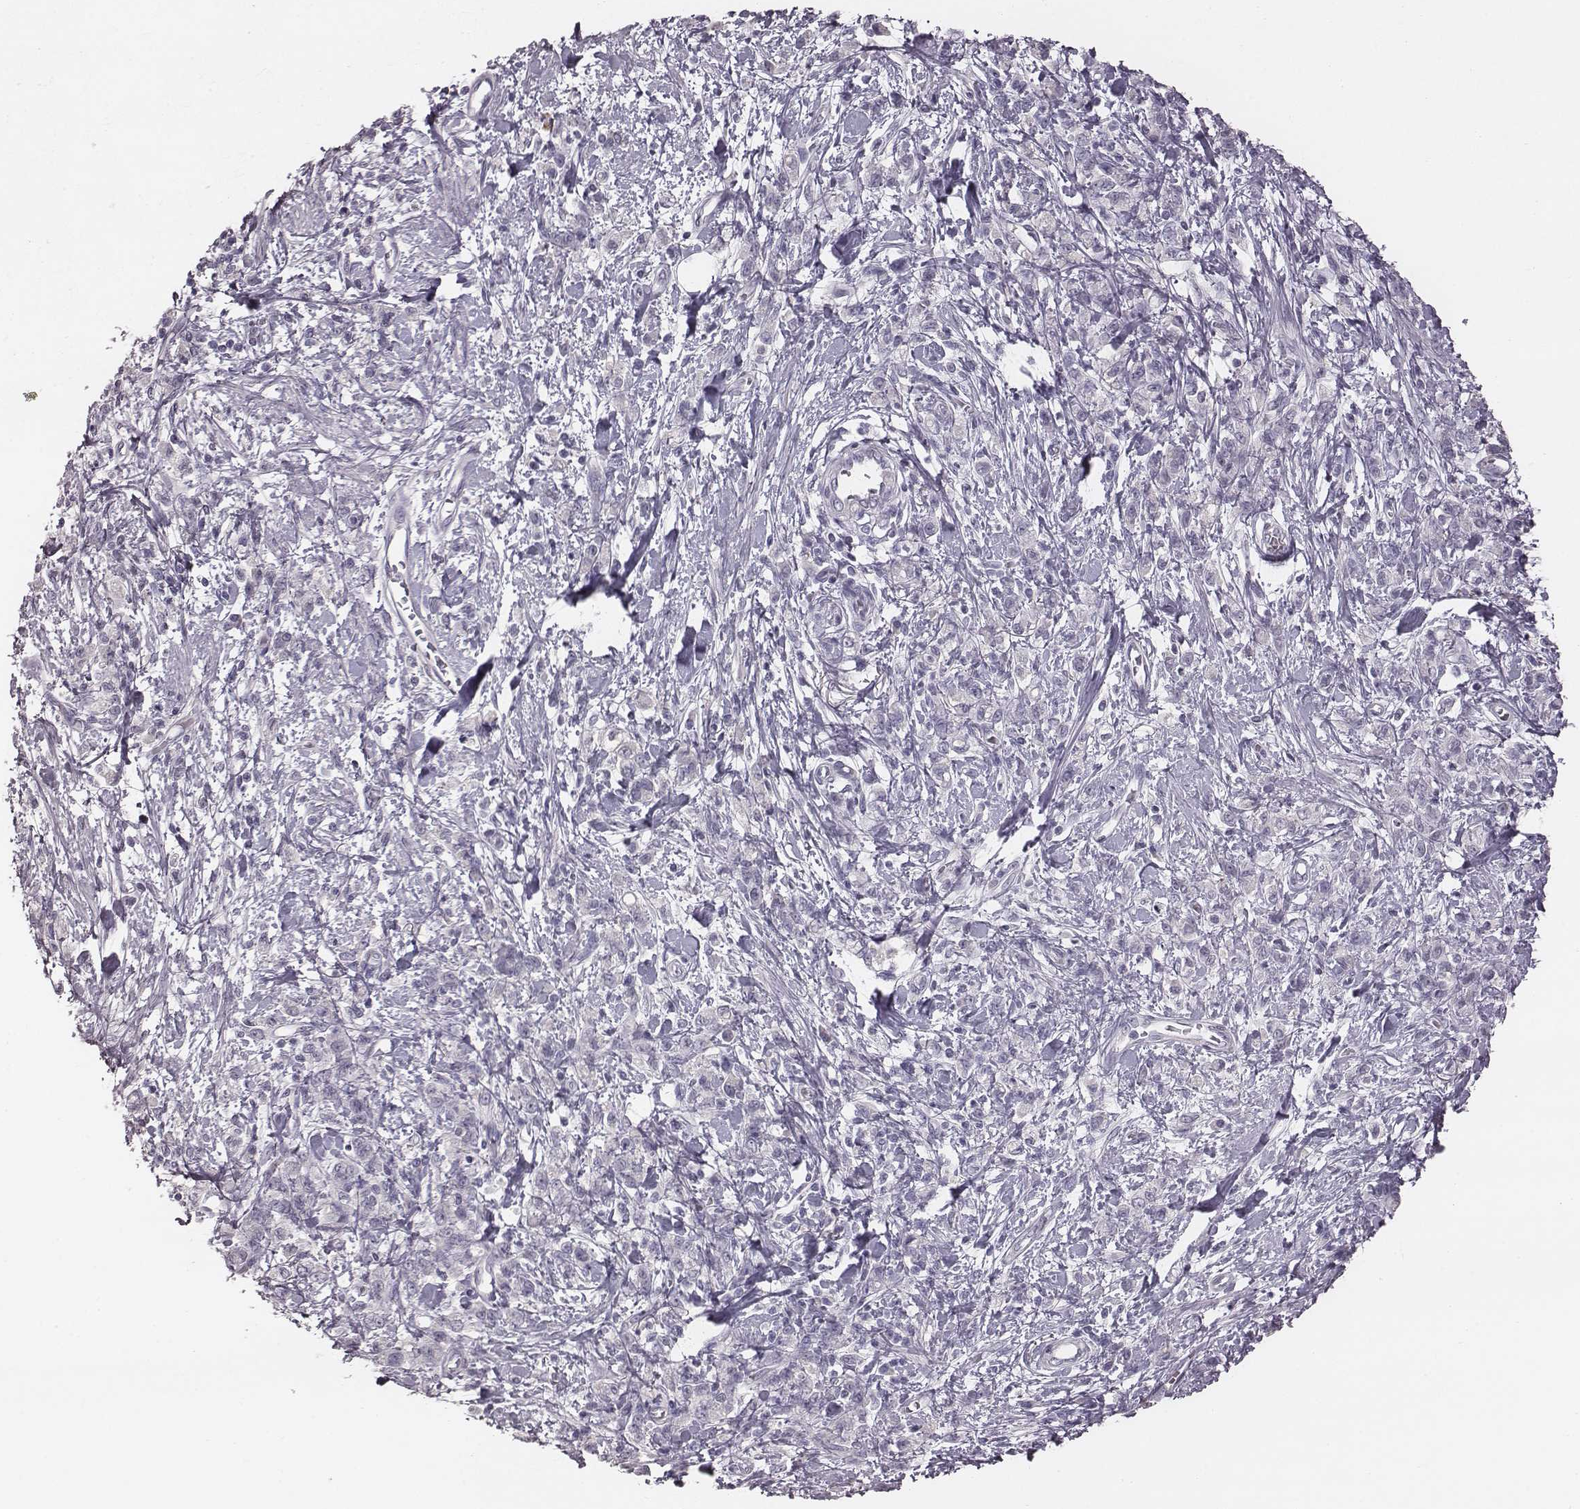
{"staining": {"intensity": "negative", "quantity": "none", "location": "none"}, "tissue": "stomach cancer", "cell_type": "Tumor cells", "image_type": "cancer", "snomed": [{"axis": "morphology", "description": "Adenocarcinoma, NOS"}, {"axis": "topography", "description": "Stomach"}], "caption": "A high-resolution micrograph shows immunohistochemistry (IHC) staining of adenocarcinoma (stomach), which displays no significant positivity in tumor cells. (DAB (3,3'-diaminobenzidine) immunohistochemistry with hematoxylin counter stain).", "gene": "PDE8B", "patient": {"sex": "male", "age": 77}}